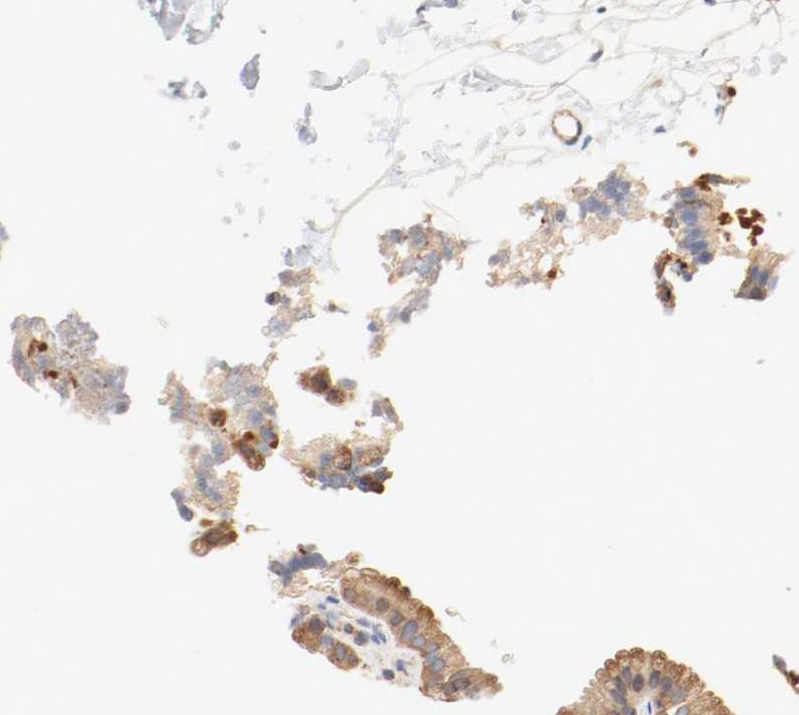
{"staining": {"intensity": "moderate", "quantity": ">75%", "location": "cytoplasmic/membranous"}, "tissue": "gallbladder", "cell_type": "Glandular cells", "image_type": "normal", "snomed": [{"axis": "morphology", "description": "Normal tissue, NOS"}, {"axis": "topography", "description": "Gallbladder"}], "caption": "There is medium levels of moderate cytoplasmic/membranous expression in glandular cells of benign gallbladder, as demonstrated by immunohistochemical staining (brown color).", "gene": "GIT1", "patient": {"sex": "female", "age": 24}}